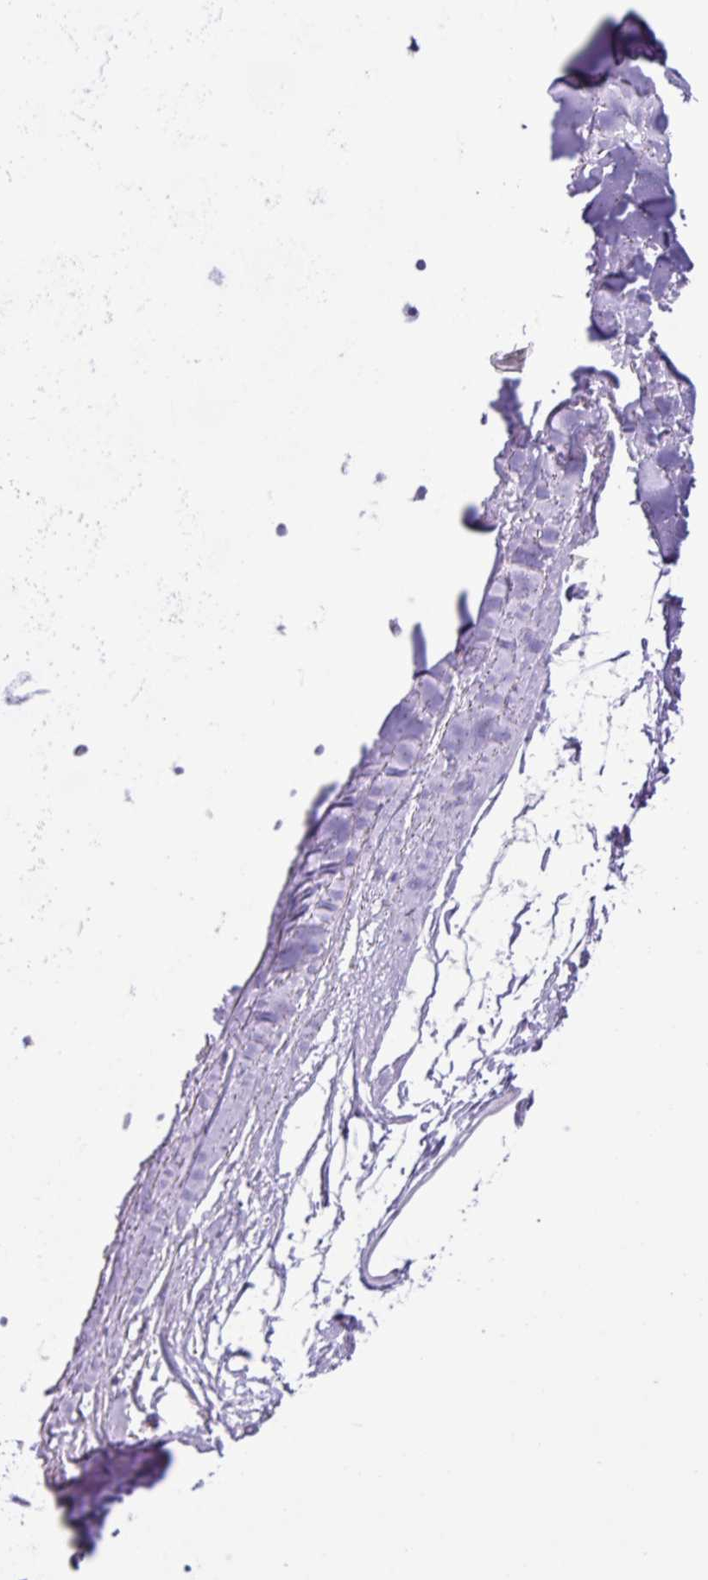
{"staining": {"intensity": "negative", "quantity": "none", "location": "none"}, "tissue": "adipose tissue", "cell_type": "Adipocytes", "image_type": "normal", "snomed": [{"axis": "morphology", "description": "Normal tissue, NOS"}, {"axis": "topography", "description": "Cartilage tissue"}, {"axis": "topography", "description": "Bronchus"}], "caption": "Image shows no significant protein positivity in adipocytes of normal adipose tissue. (Brightfield microscopy of DAB IHC at high magnification).", "gene": "CYSTM1", "patient": {"sex": "female", "age": 72}}